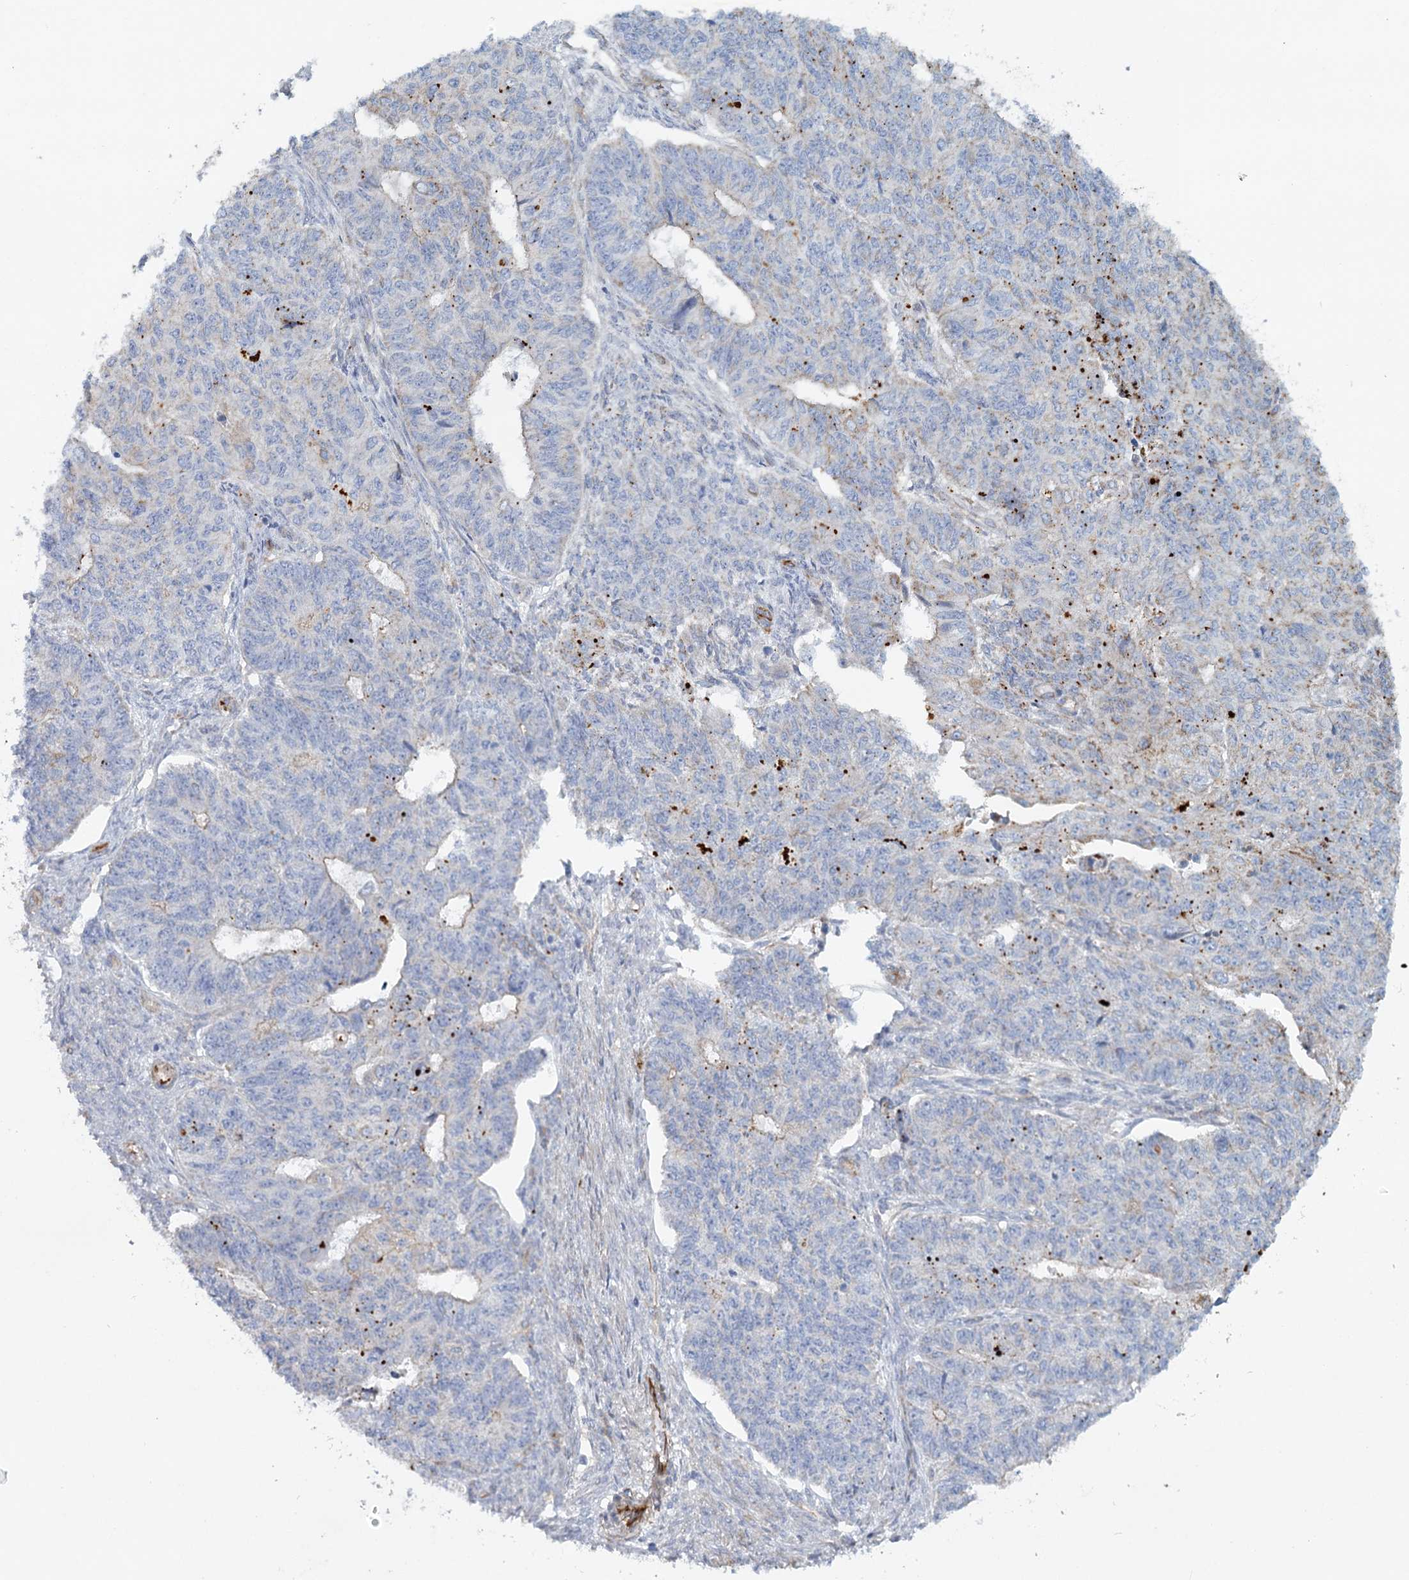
{"staining": {"intensity": "weak", "quantity": "<25%", "location": "cytoplasmic/membranous"}, "tissue": "endometrial cancer", "cell_type": "Tumor cells", "image_type": "cancer", "snomed": [{"axis": "morphology", "description": "Adenocarcinoma, NOS"}, {"axis": "topography", "description": "Endometrium"}], "caption": "There is no significant staining in tumor cells of endometrial adenocarcinoma.", "gene": "TMEM164", "patient": {"sex": "female", "age": 32}}